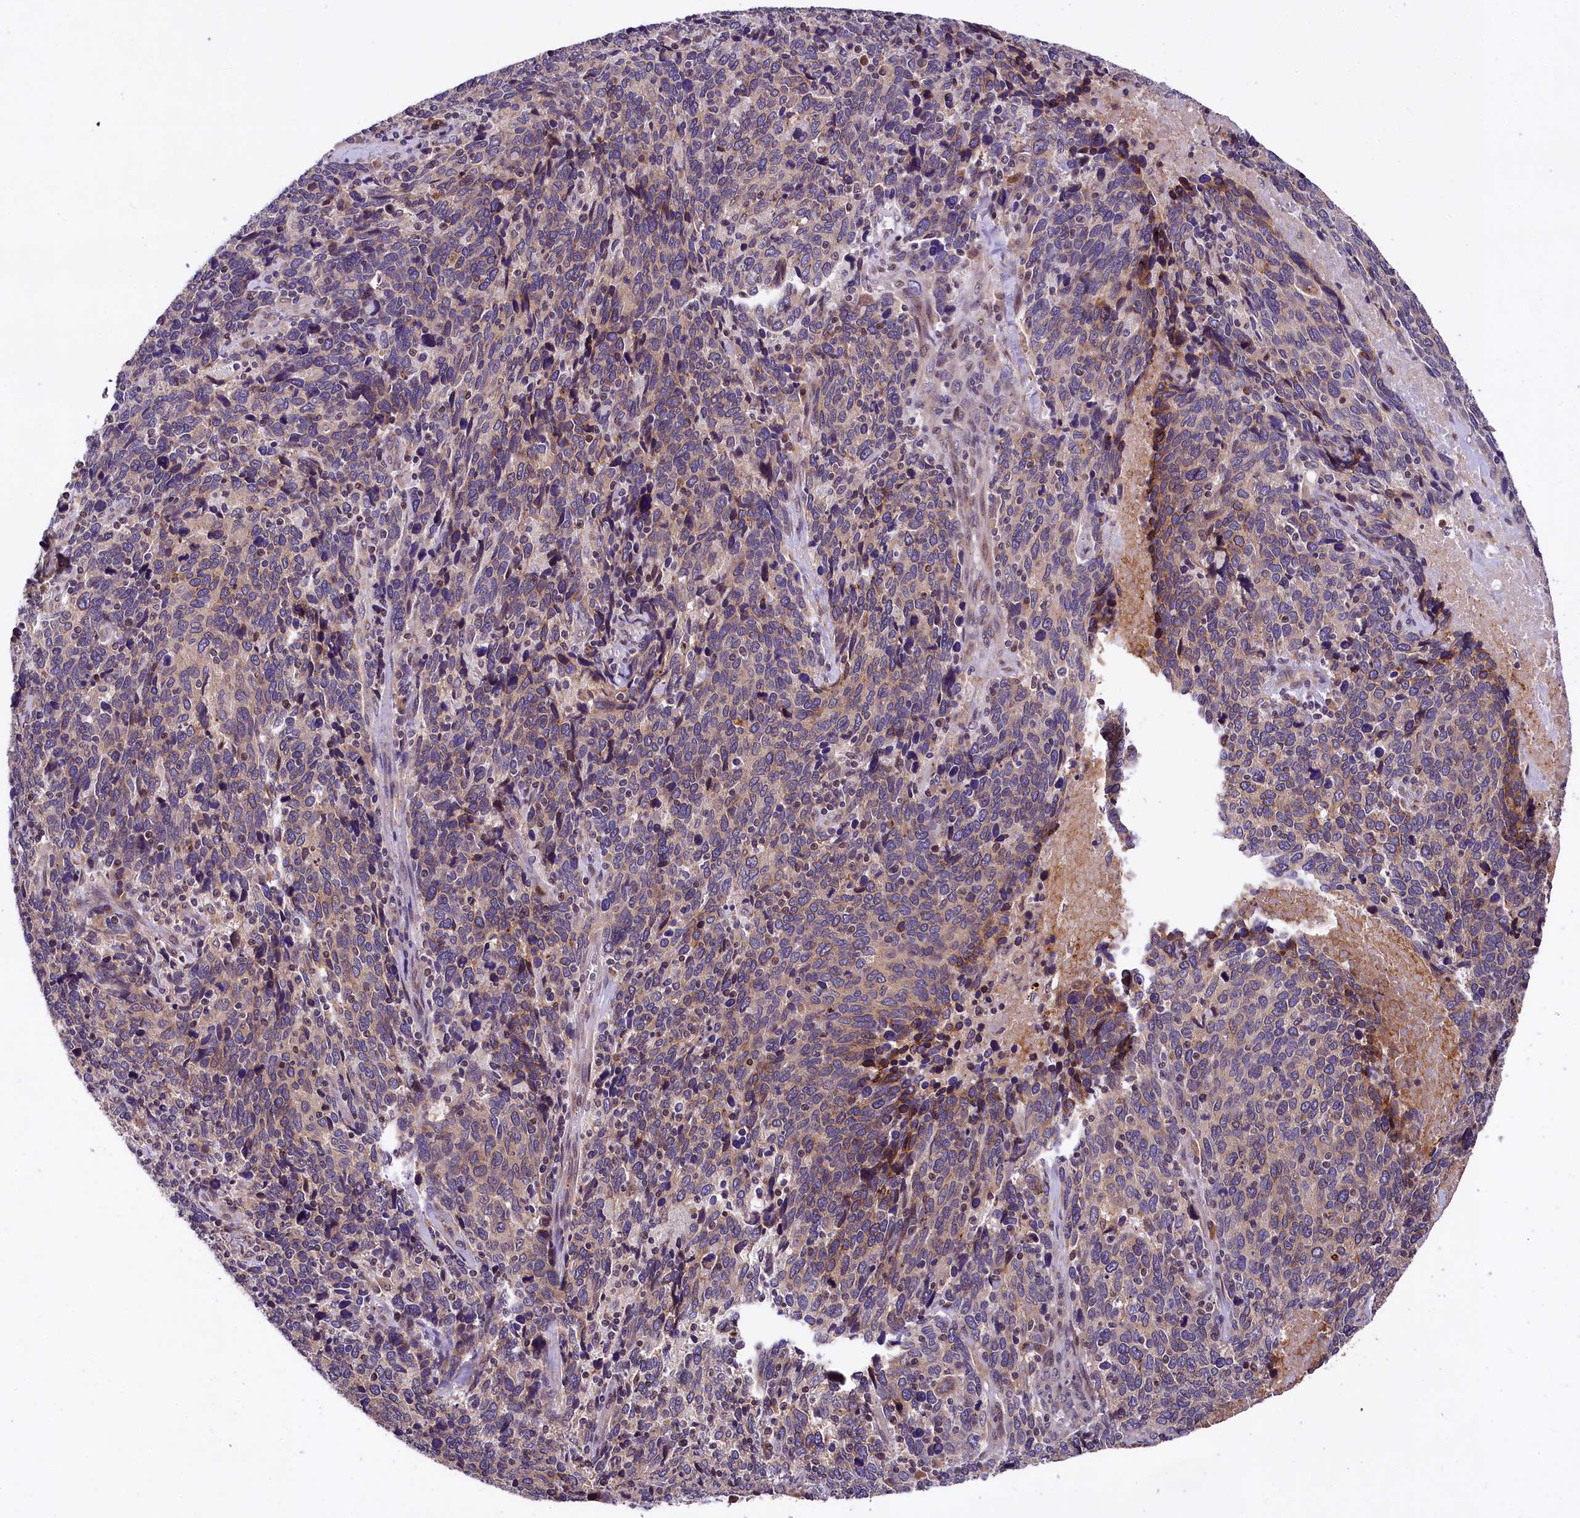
{"staining": {"intensity": "moderate", "quantity": "<25%", "location": "cytoplasmic/membranous"}, "tissue": "cervical cancer", "cell_type": "Tumor cells", "image_type": "cancer", "snomed": [{"axis": "morphology", "description": "Squamous cell carcinoma, NOS"}, {"axis": "topography", "description": "Cervix"}], "caption": "Tumor cells reveal low levels of moderate cytoplasmic/membranous staining in approximately <25% of cells in human squamous cell carcinoma (cervical).", "gene": "SUPV3L1", "patient": {"sex": "female", "age": 41}}